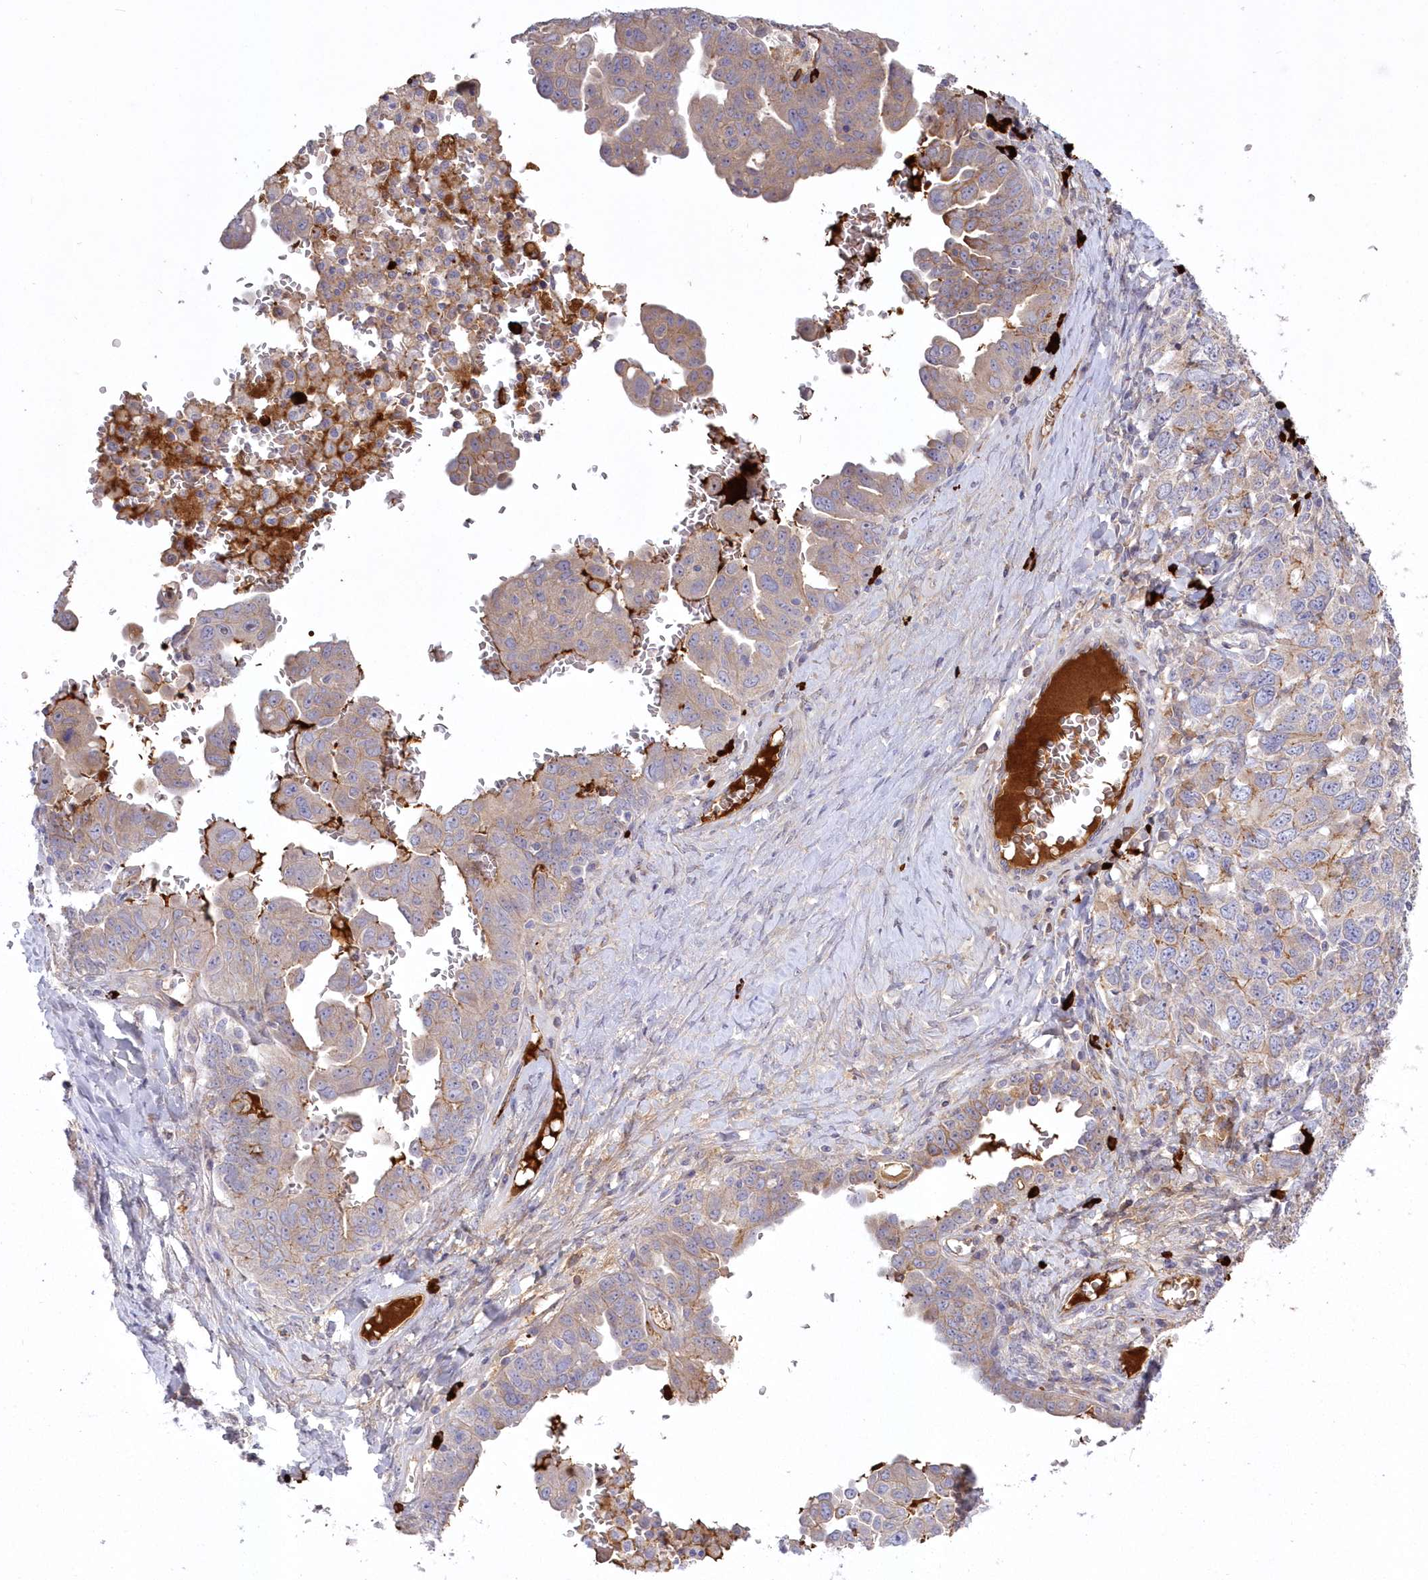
{"staining": {"intensity": "weak", "quantity": ">75%", "location": "cytoplasmic/membranous"}, "tissue": "ovarian cancer", "cell_type": "Tumor cells", "image_type": "cancer", "snomed": [{"axis": "morphology", "description": "Carcinoma, endometroid"}, {"axis": "topography", "description": "Ovary"}], "caption": "An immunohistochemistry (IHC) histopathology image of neoplastic tissue is shown. Protein staining in brown labels weak cytoplasmic/membranous positivity in endometroid carcinoma (ovarian) within tumor cells.", "gene": "WBP1L", "patient": {"sex": "female", "age": 62}}